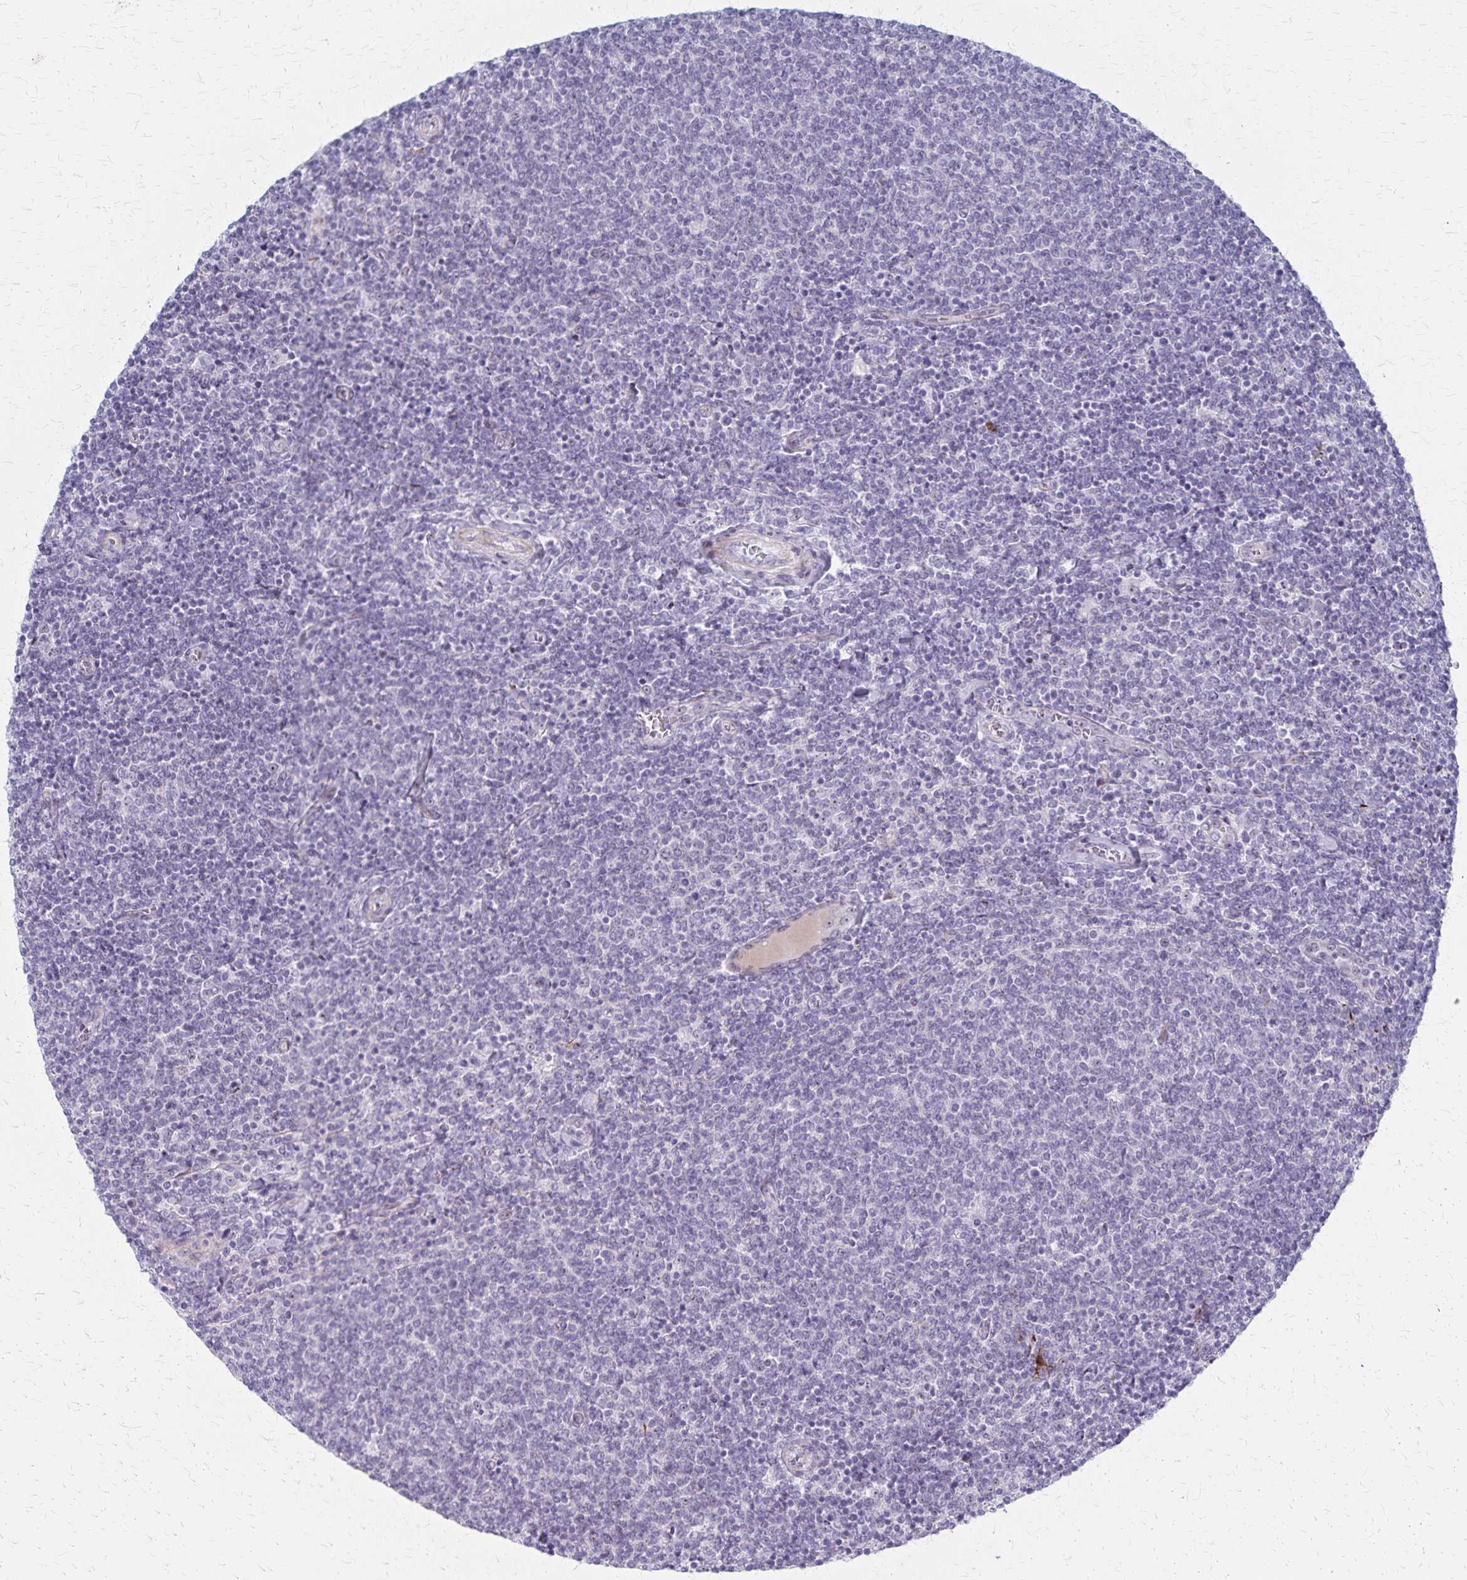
{"staining": {"intensity": "negative", "quantity": "none", "location": "none"}, "tissue": "lymphoma", "cell_type": "Tumor cells", "image_type": "cancer", "snomed": [{"axis": "morphology", "description": "Malignant lymphoma, non-Hodgkin's type, Low grade"}, {"axis": "topography", "description": "Lymph node"}], "caption": "Image shows no protein staining in tumor cells of malignant lymphoma, non-Hodgkin's type (low-grade) tissue. (Brightfield microscopy of DAB IHC at high magnification).", "gene": "DLK2", "patient": {"sex": "male", "age": 52}}